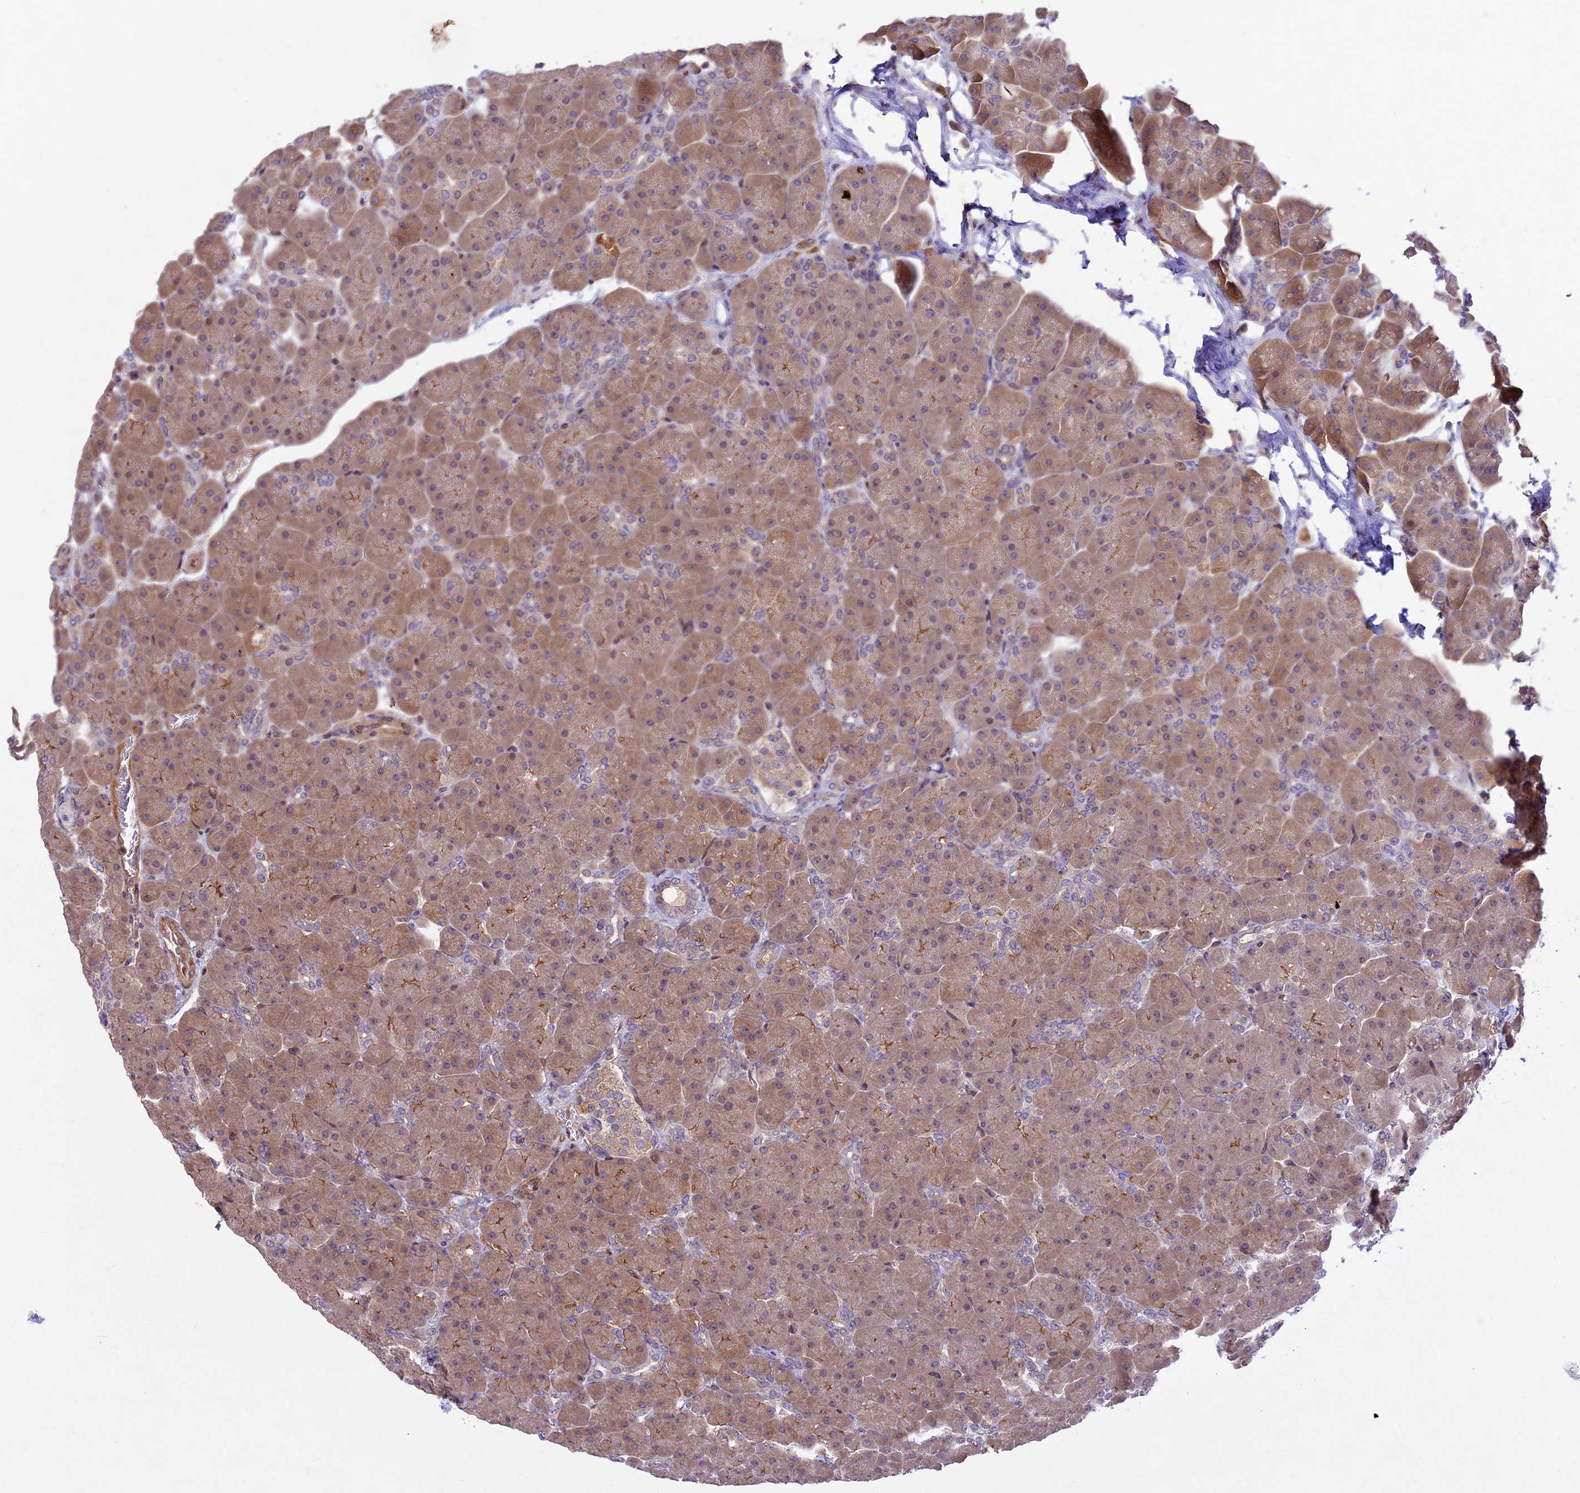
{"staining": {"intensity": "moderate", "quantity": ">75%", "location": "cytoplasmic/membranous"}, "tissue": "pancreas", "cell_type": "Exocrine glandular cells", "image_type": "normal", "snomed": [{"axis": "morphology", "description": "Normal tissue, NOS"}, {"axis": "topography", "description": "Pancreas"}], "caption": "Moderate cytoplasmic/membranous positivity for a protein is seen in approximately >75% of exocrine glandular cells of benign pancreas using immunohistochemistry.", "gene": "CCSER1", "patient": {"sex": "male", "age": 66}}